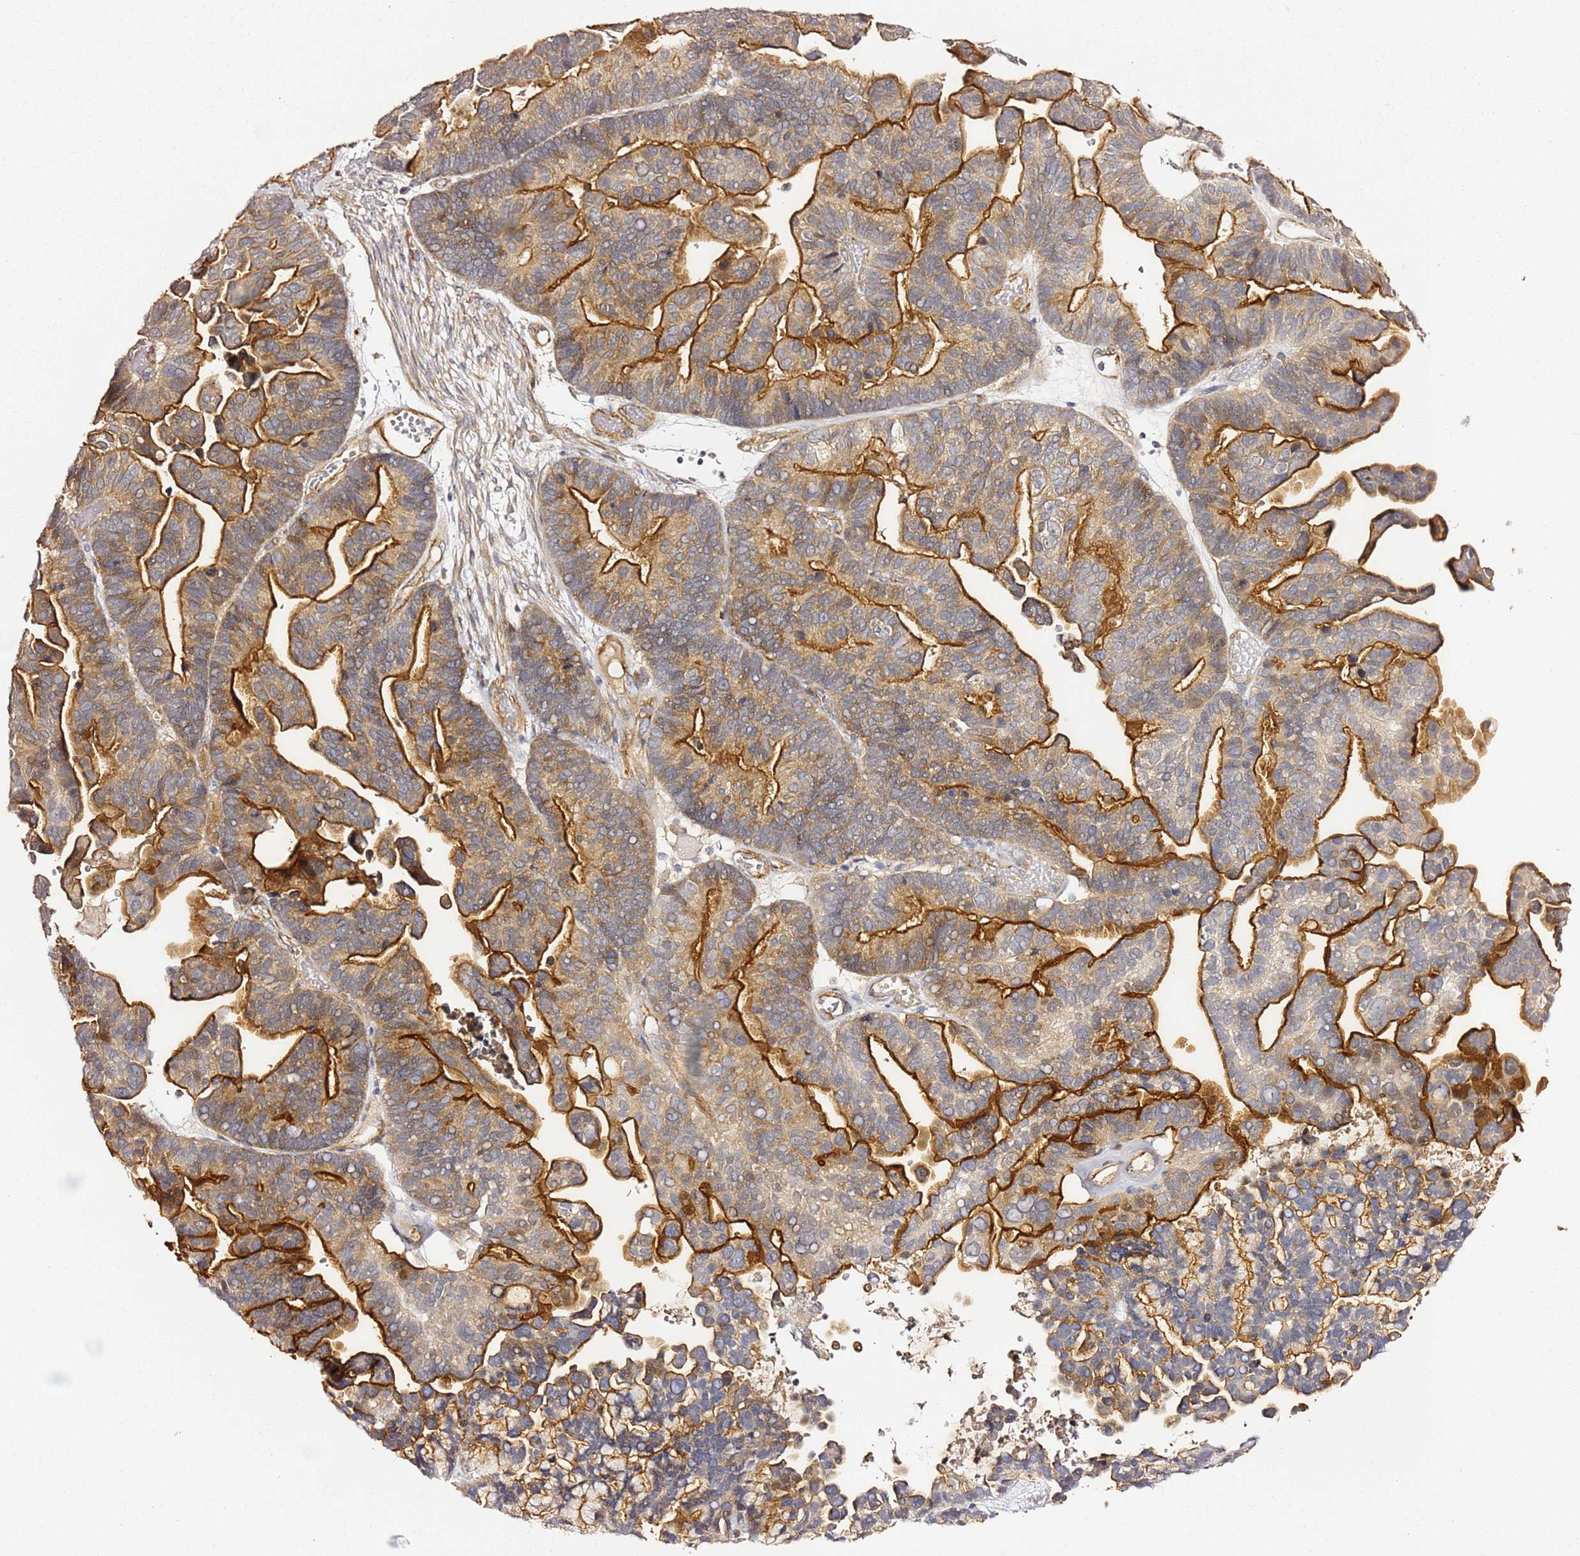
{"staining": {"intensity": "strong", "quantity": "25%-75%", "location": "cytoplasmic/membranous"}, "tissue": "ovarian cancer", "cell_type": "Tumor cells", "image_type": "cancer", "snomed": [{"axis": "morphology", "description": "Cystadenocarcinoma, serous, NOS"}, {"axis": "topography", "description": "Ovary"}], "caption": "A histopathology image of serous cystadenocarcinoma (ovarian) stained for a protein displays strong cytoplasmic/membranous brown staining in tumor cells.", "gene": "EPS8L1", "patient": {"sex": "female", "age": 56}}